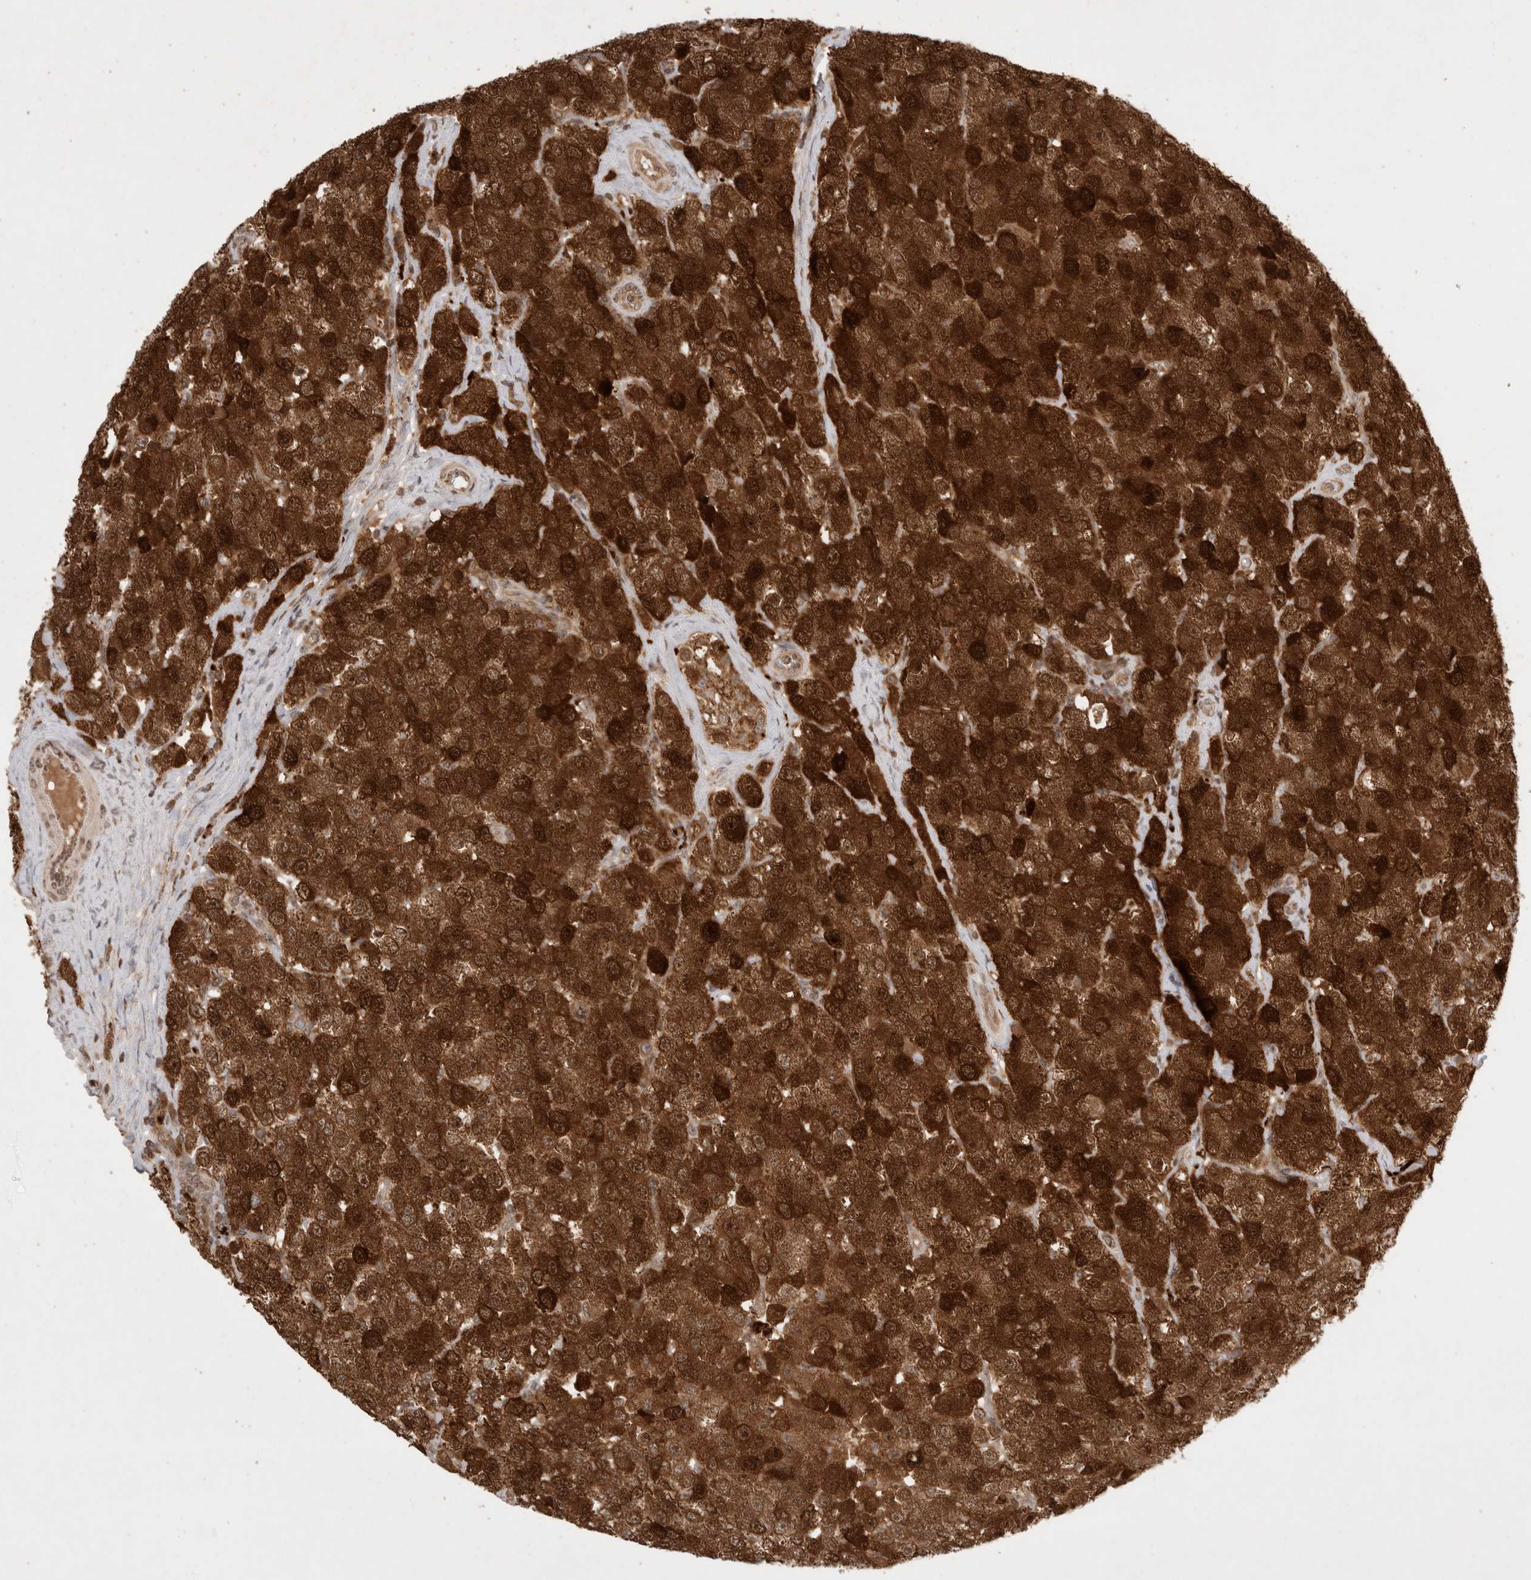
{"staining": {"intensity": "strong", "quantity": ">75%", "location": "cytoplasmic/membranous,nuclear"}, "tissue": "testis cancer", "cell_type": "Tumor cells", "image_type": "cancer", "snomed": [{"axis": "morphology", "description": "Seminoma, NOS"}, {"axis": "morphology", "description": "Carcinoma, Embryonal, NOS"}, {"axis": "topography", "description": "Testis"}], "caption": "Human testis seminoma stained with a brown dye demonstrates strong cytoplasmic/membranous and nuclear positive staining in approximately >75% of tumor cells.", "gene": "FAM221A", "patient": {"sex": "male", "age": 28}}